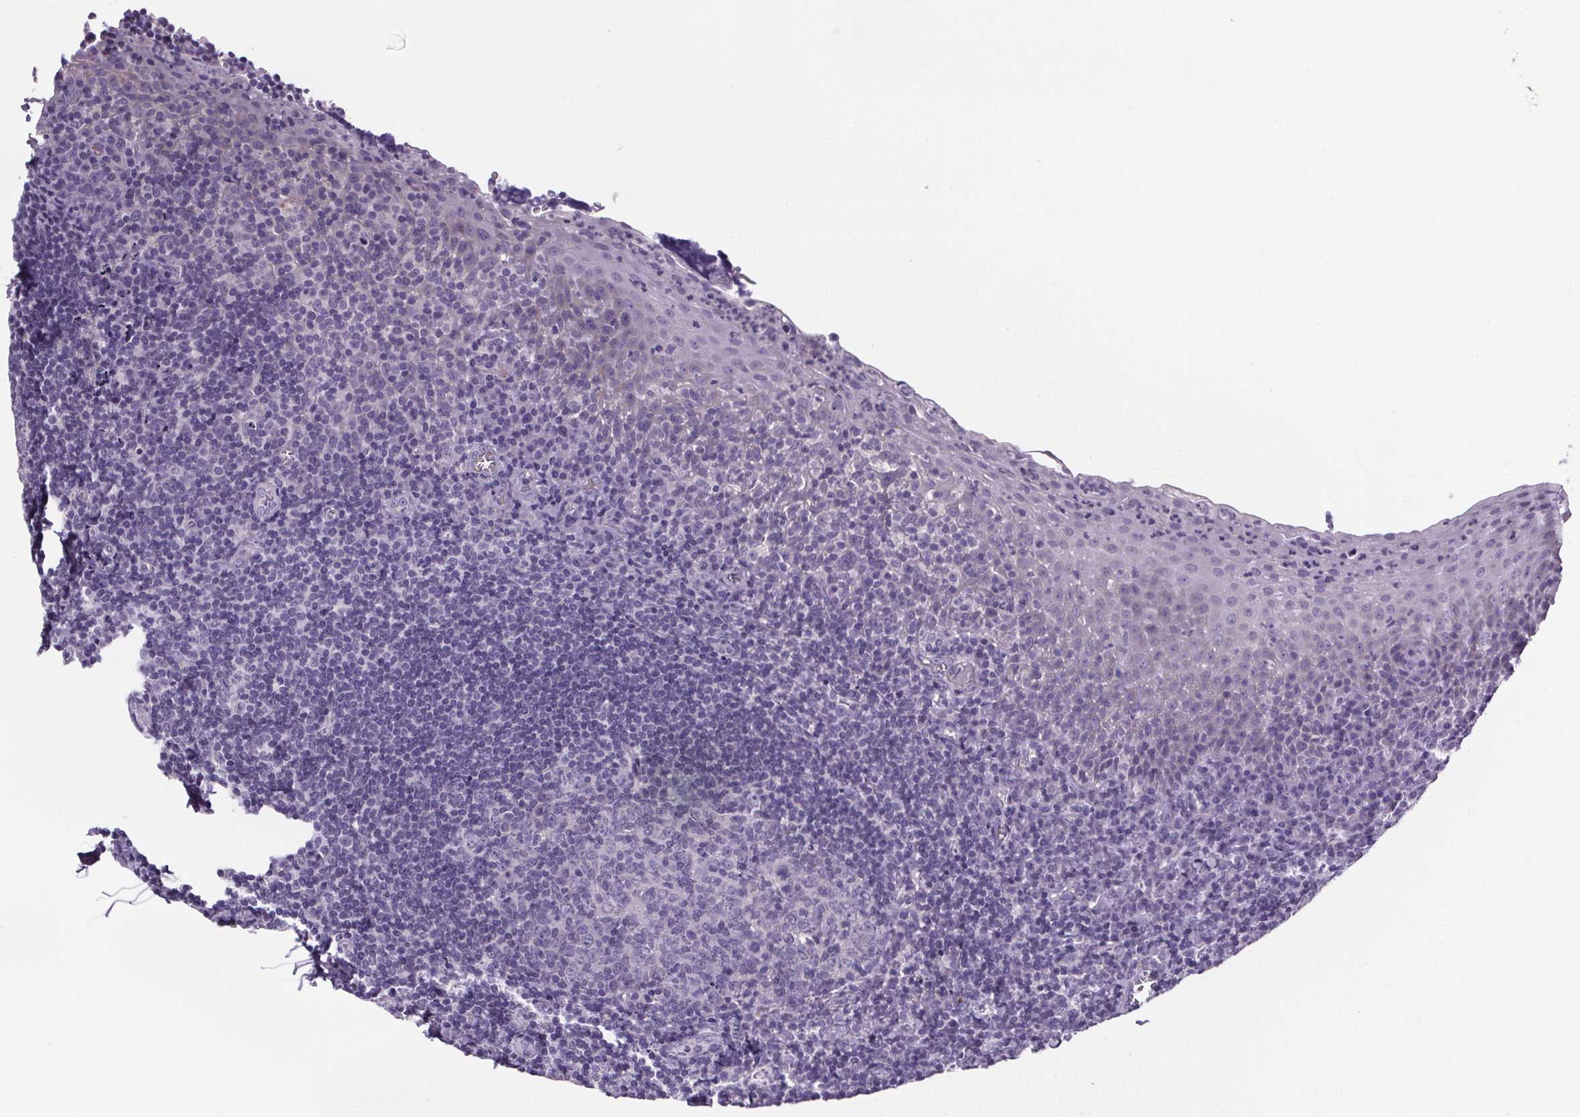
{"staining": {"intensity": "negative", "quantity": "none", "location": "none"}, "tissue": "tonsil", "cell_type": "Germinal center cells", "image_type": "normal", "snomed": [{"axis": "morphology", "description": "Normal tissue, NOS"}, {"axis": "morphology", "description": "Inflammation, NOS"}, {"axis": "topography", "description": "Tonsil"}], "caption": "There is no significant expression in germinal center cells of tonsil. The staining was performed using DAB to visualize the protein expression in brown, while the nuclei were stained in blue with hematoxylin (Magnification: 20x).", "gene": "CUBN", "patient": {"sex": "female", "age": 31}}